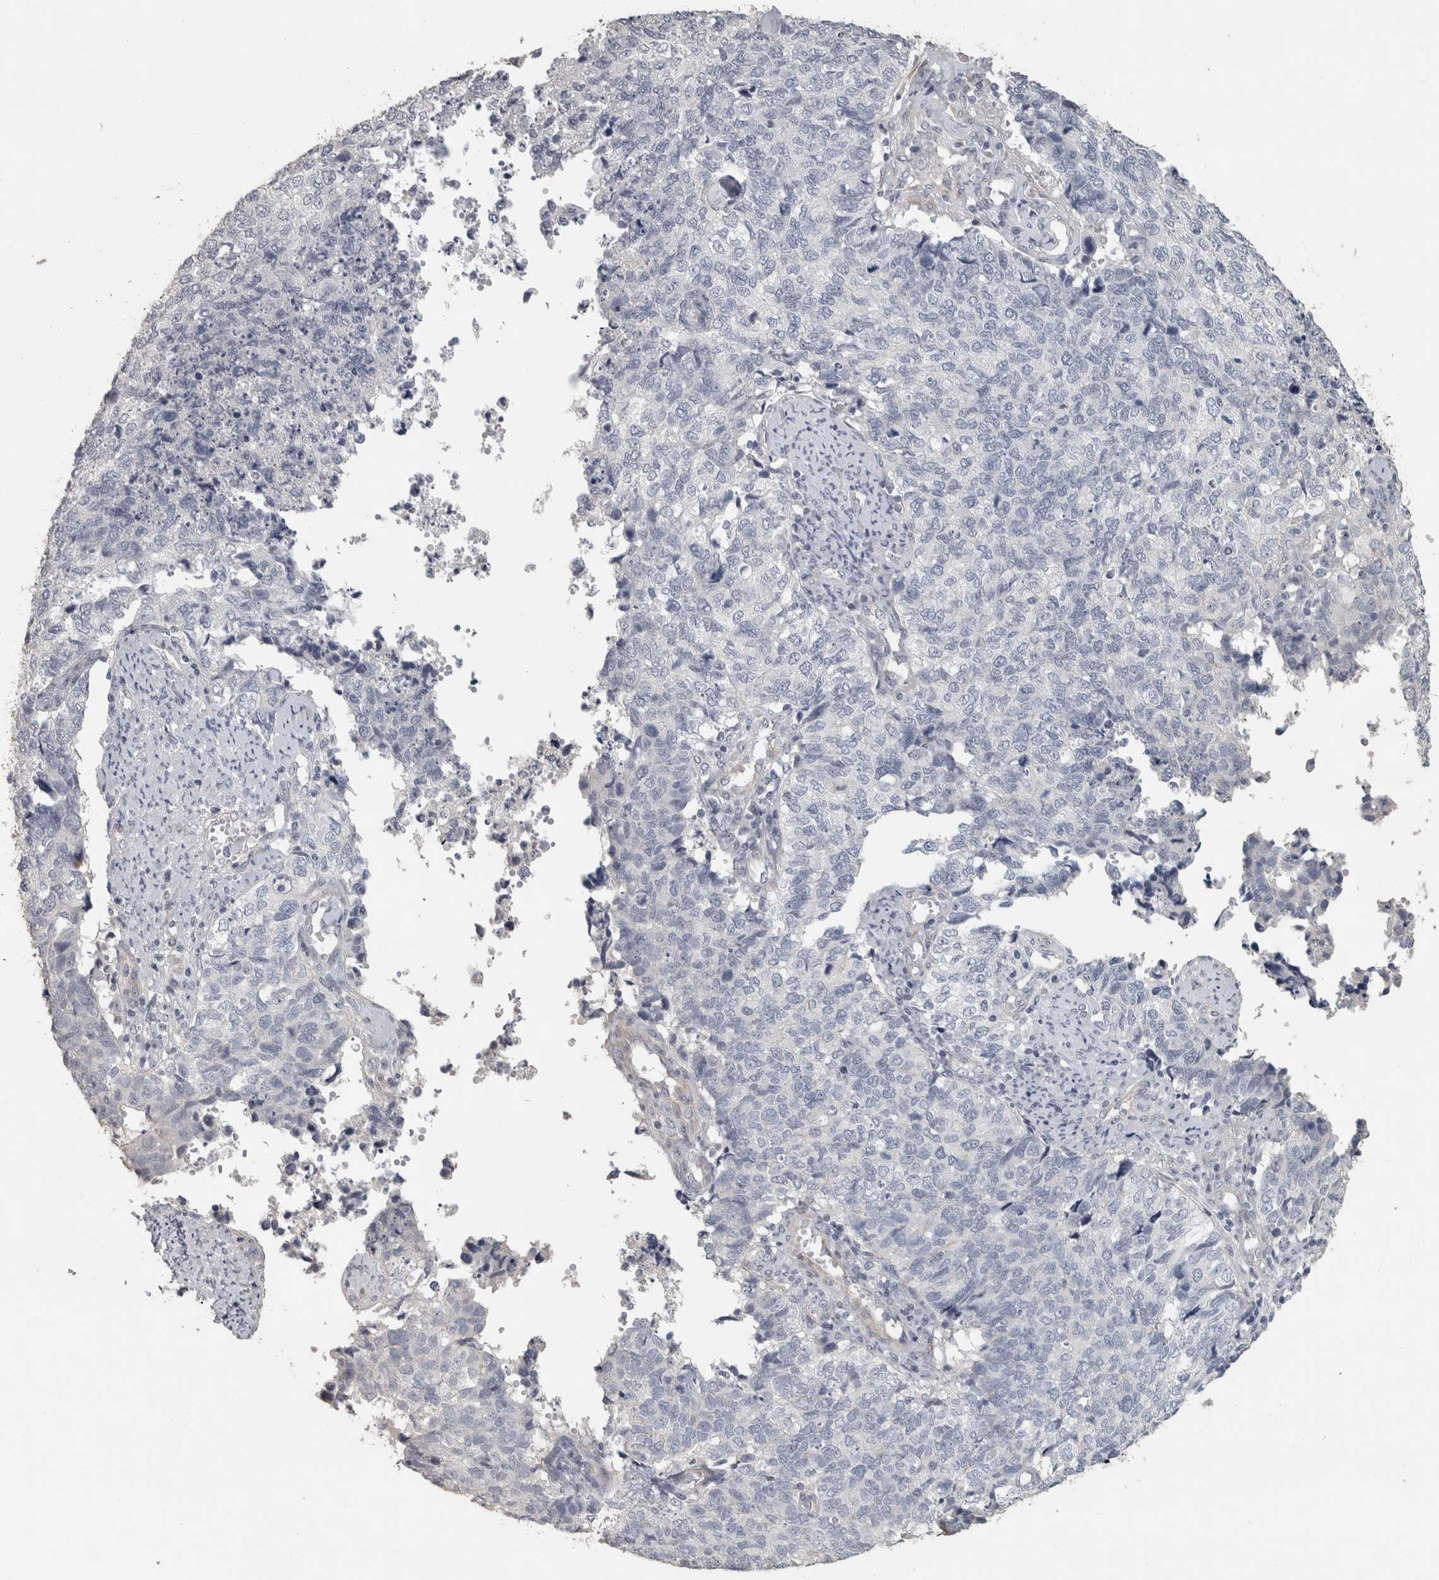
{"staining": {"intensity": "negative", "quantity": "none", "location": "none"}, "tissue": "cervical cancer", "cell_type": "Tumor cells", "image_type": "cancer", "snomed": [{"axis": "morphology", "description": "Squamous cell carcinoma, NOS"}, {"axis": "topography", "description": "Cervix"}], "caption": "Immunohistochemistry (IHC) image of cervical squamous cell carcinoma stained for a protein (brown), which displays no staining in tumor cells. (DAB IHC visualized using brightfield microscopy, high magnification).", "gene": "DCAF10", "patient": {"sex": "female", "age": 63}}